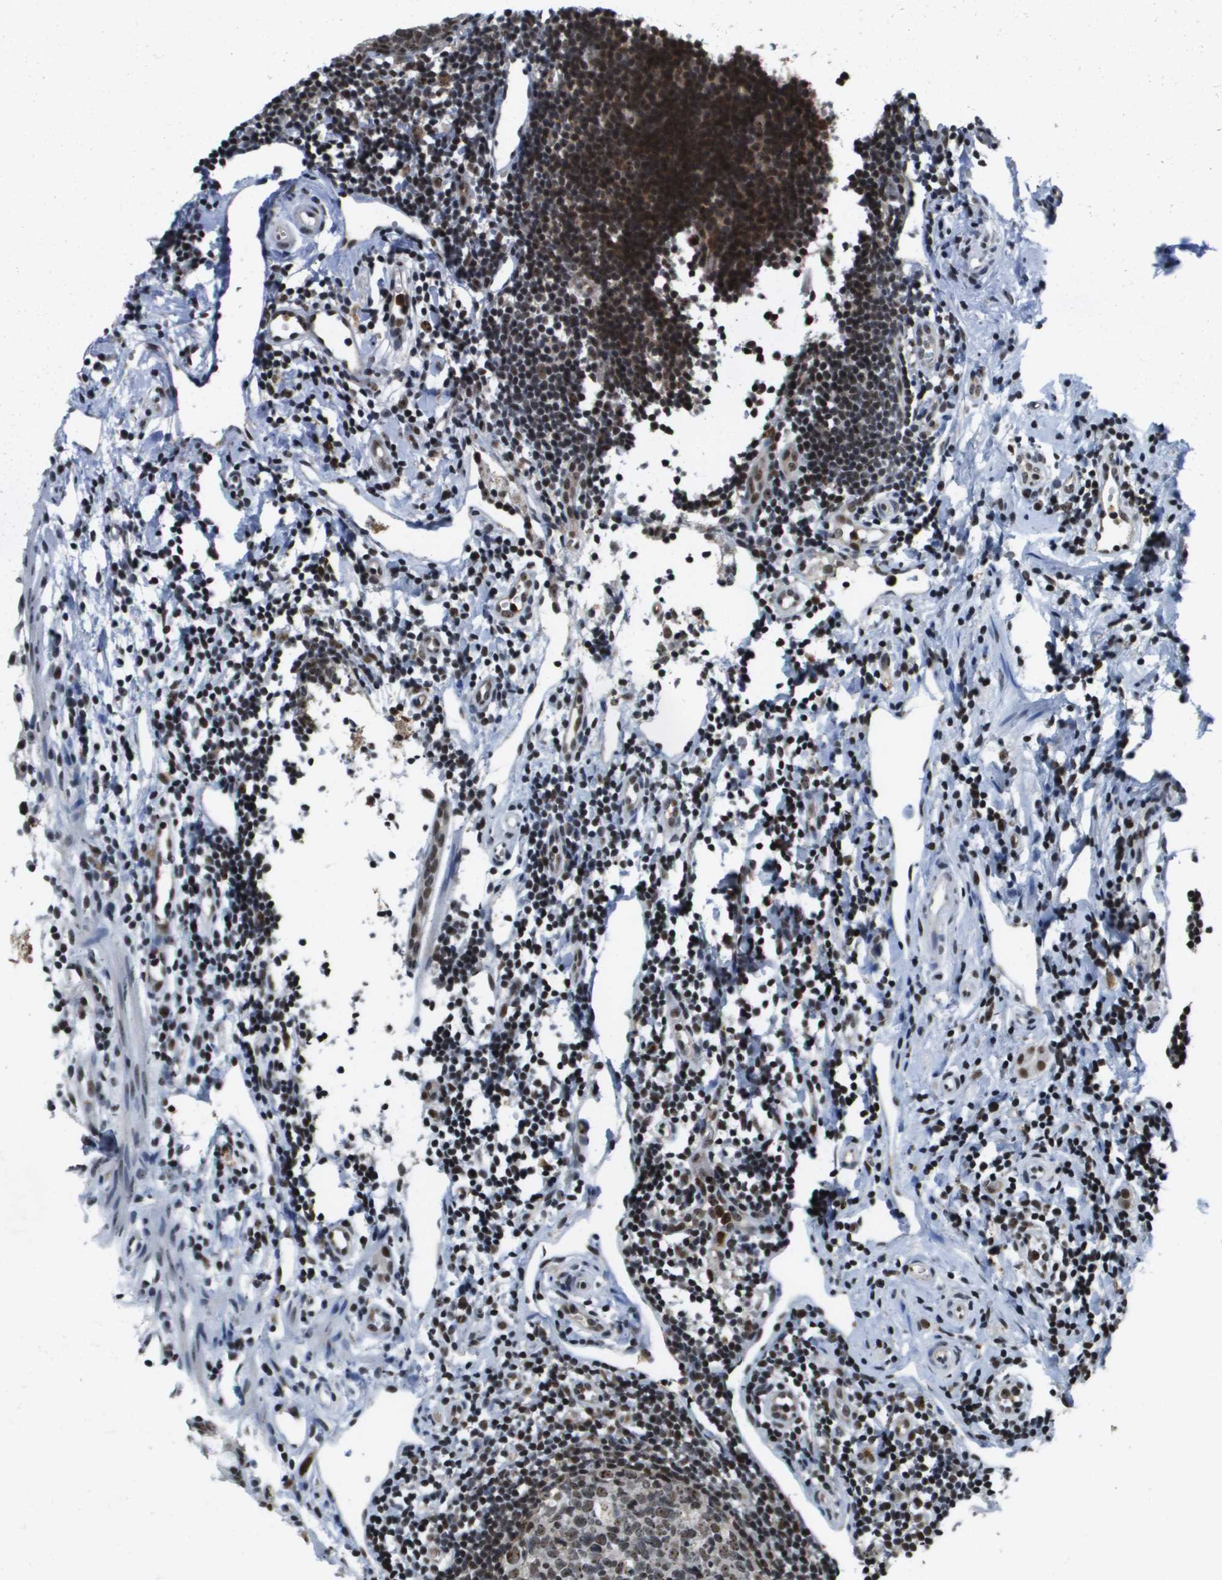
{"staining": {"intensity": "strong", "quantity": "25%-75%", "location": "nuclear"}, "tissue": "appendix", "cell_type": "Glandular cells", "image_type": "normal", "snomed": [{"axis": "morphology", "description": "Normal tissue, NOS"}, {"axis": "topography", "description": "Appendix"}], "caption": "Immunohistochemical staining of normal appendix exhibits high levels of strong nuclear staining in approximately 25%-75% of glandular cells.", "gene": "EP400", "patient": {"sex": "female", "age": 20}}